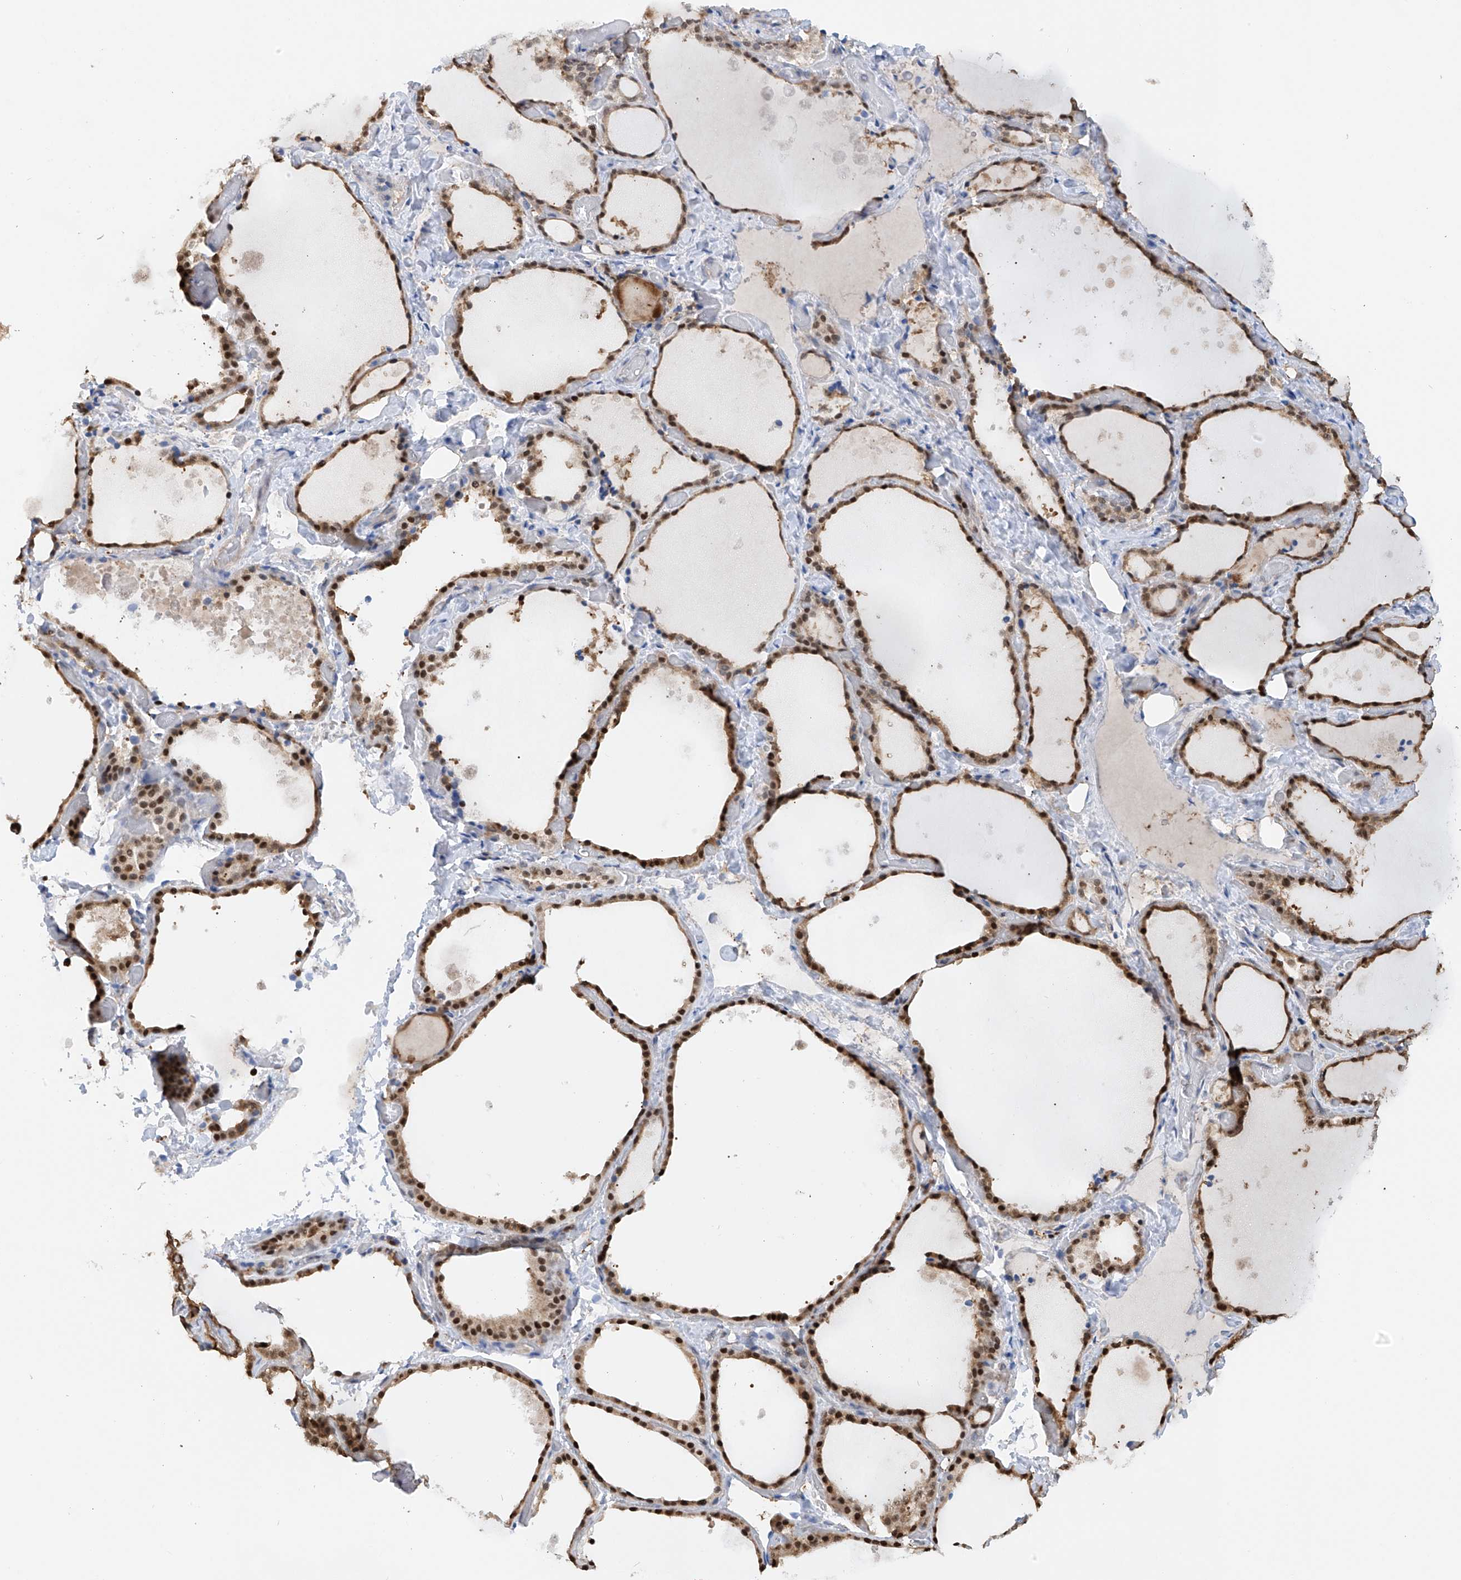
{"staining": {"intensity": "moderate", "quantity": ">75%", "location": "cytoplasmic/membranous,nuclear"}, "tissue": "thyroid gland", "cell_type": "Glandular cells", "image_type": "normal", "snomed": [{"axis": "morphology", "description": "Normal tissue, NOS"}, {"axis": "topography", "description": "Thyroid gland"}], "caption": "A brown stain labels moderate cytoplasmic/membranous,nuclear positivity of a protein in glandular cells of normal thyroid gland. Using DAB (brown) and hematoxylin (blue) stains, captured at high magnification using brightfield microscopy.", "gene": "PMM1", "patient": {"sex": "female", "age": 44}}